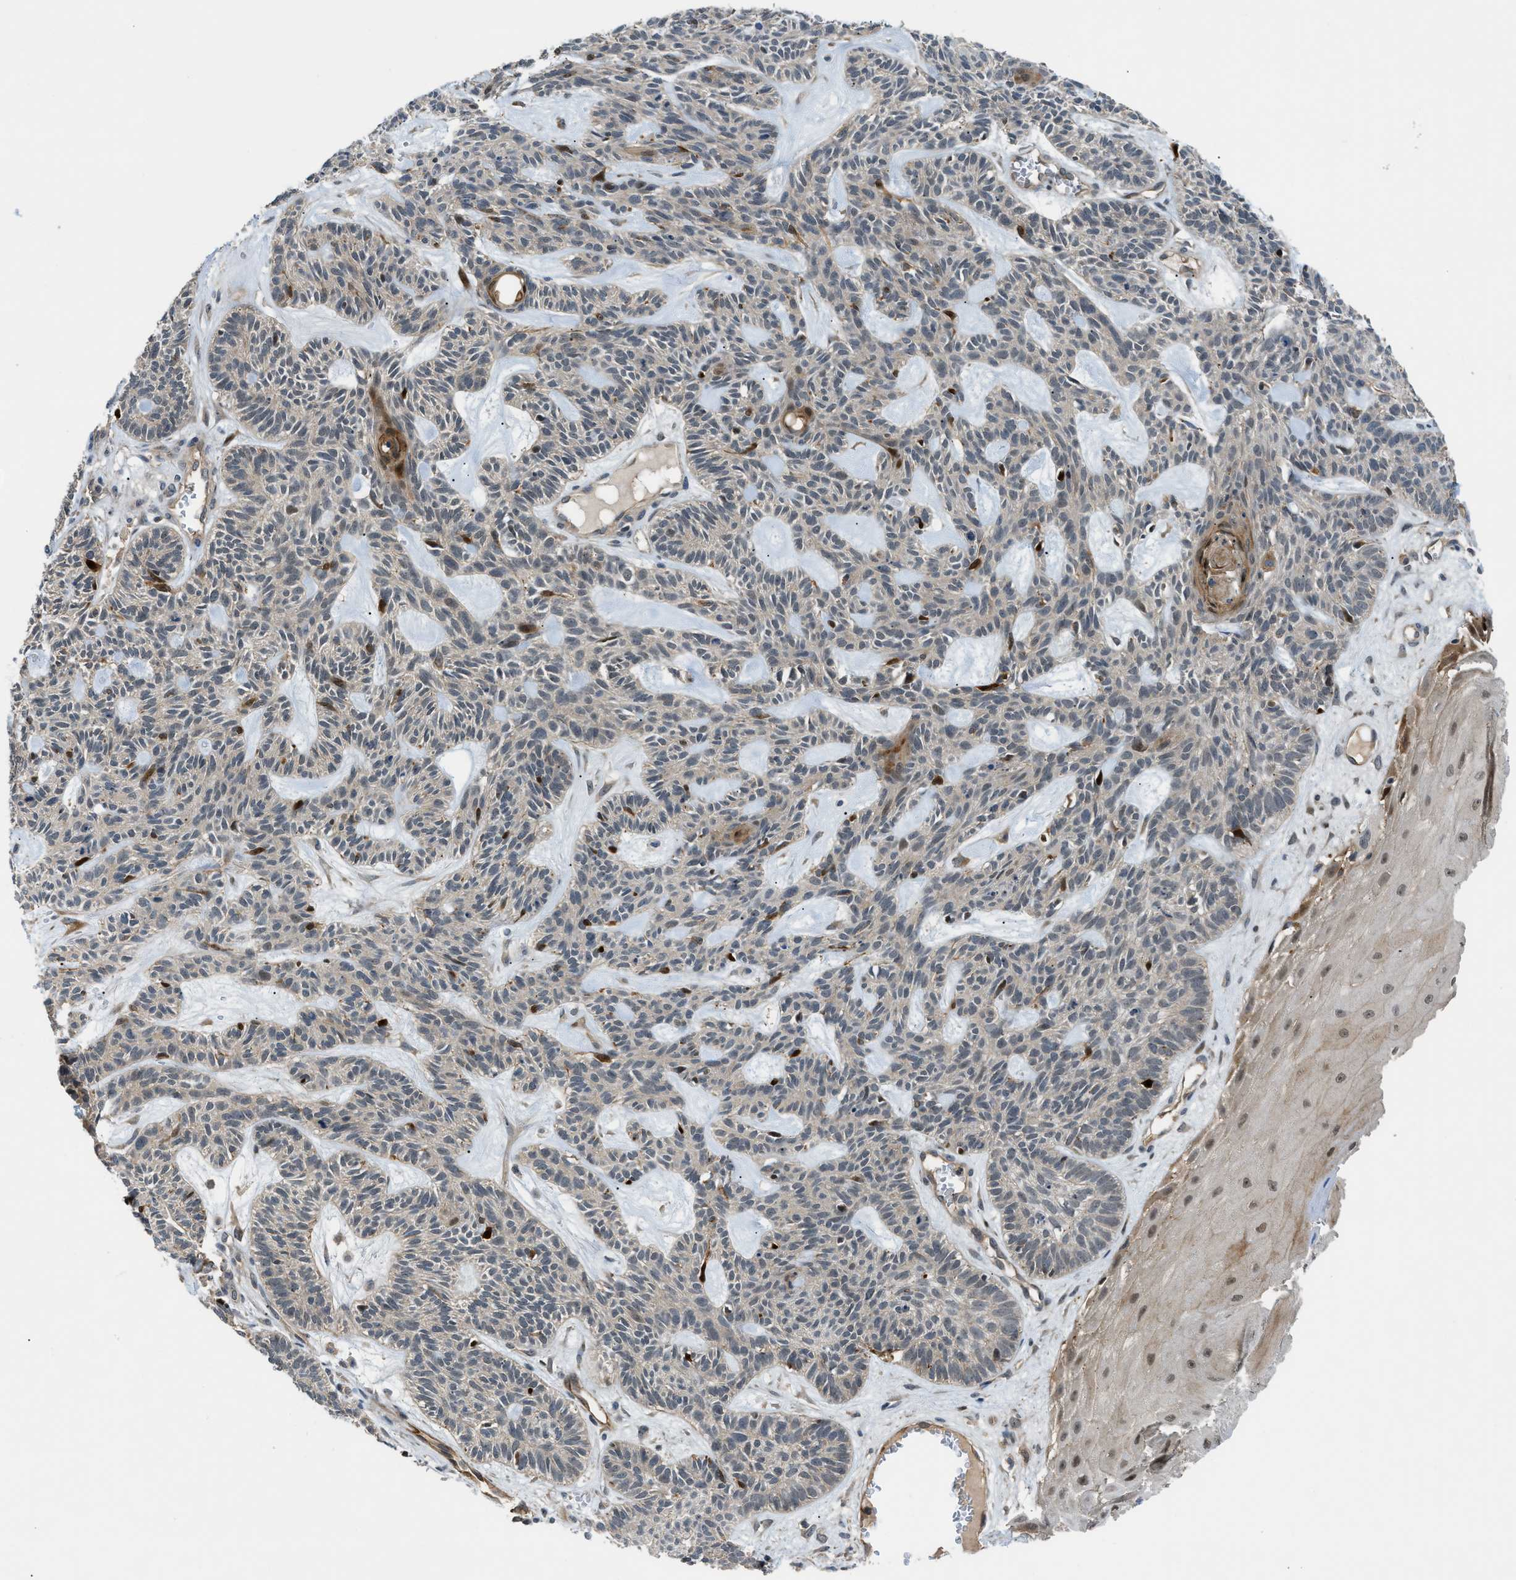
{"staining": {"intensity": "negative", "quantity": "none", "location": "none"}, "tissue": "skin cancer", "cell_type": "Tumor cells", "image_type": "cancer", "snomed": [{"axis": "morphology", "description": "Basal cell carcinoma"}, {"axis": "topography", "description": "Skin"}], "caption": "The IHC micrograph has no significant staining in tumor cells of skin cancer tissue. (DAB (3,3'-diaminobenzidine) immunohistochemistry, high magnification).", "gene": "TRAK2", "patient": {"sex": "male", "age": 67}}